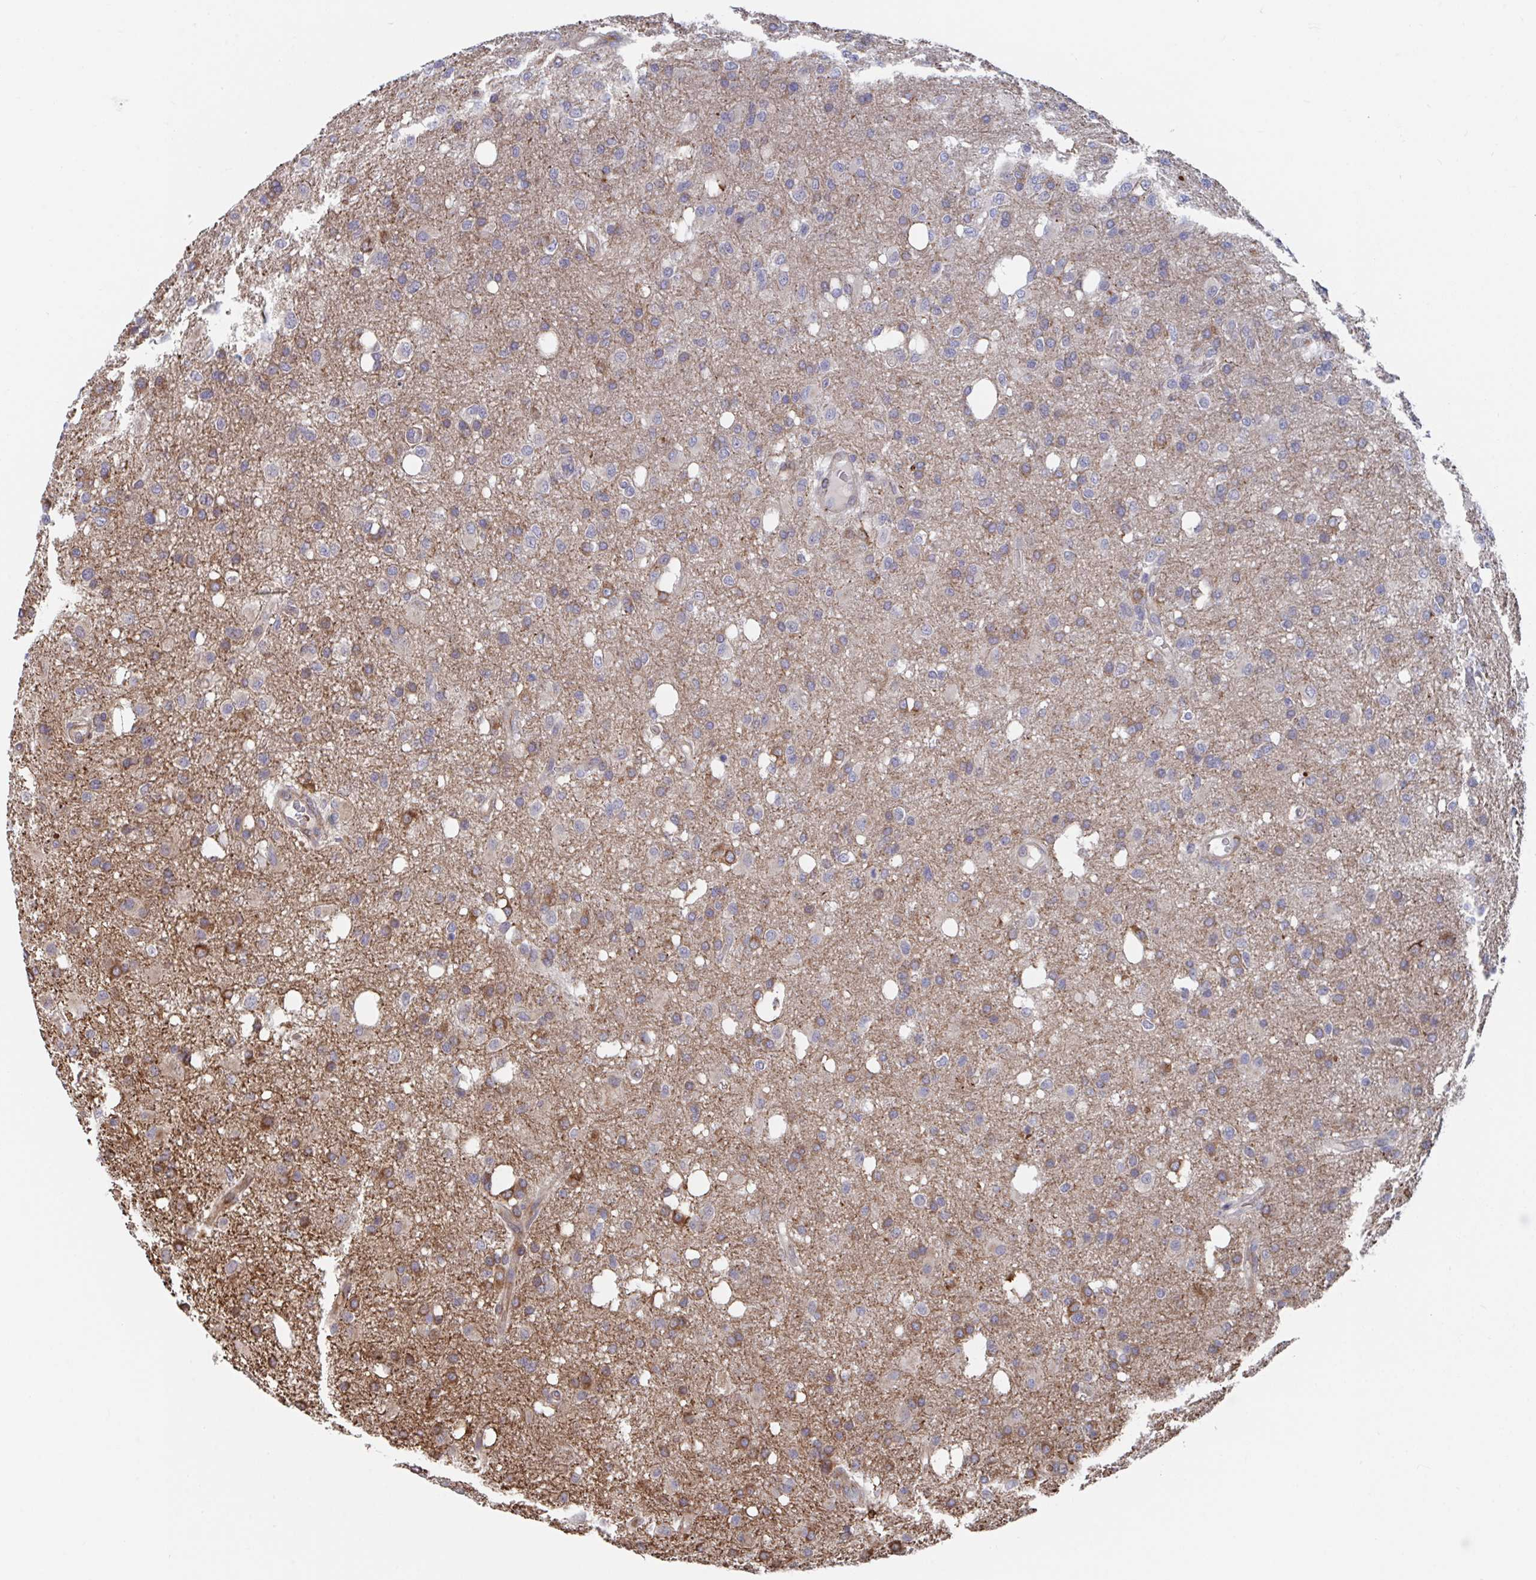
{"staining": {"intensity": "moderate", "quantity": "<25%", "location": "cytoplasmic/membranous"}, "tissue": "glioma", "cell_type": "Tumor cells", "image_type": "cancer", "snomed": [{"axis": "morphology", "description": "Glioma, malignant, Low grade"}, {"axis": "topography", "description": "Brain"}], "caption": "Brown immunohistochemical staining in human glioma demonstrates moderate cytoplasmic/membranous staining in about <25% of tumor cells.", "gene": "FJX1", "patient": {"sex": "female", "age": 58}}